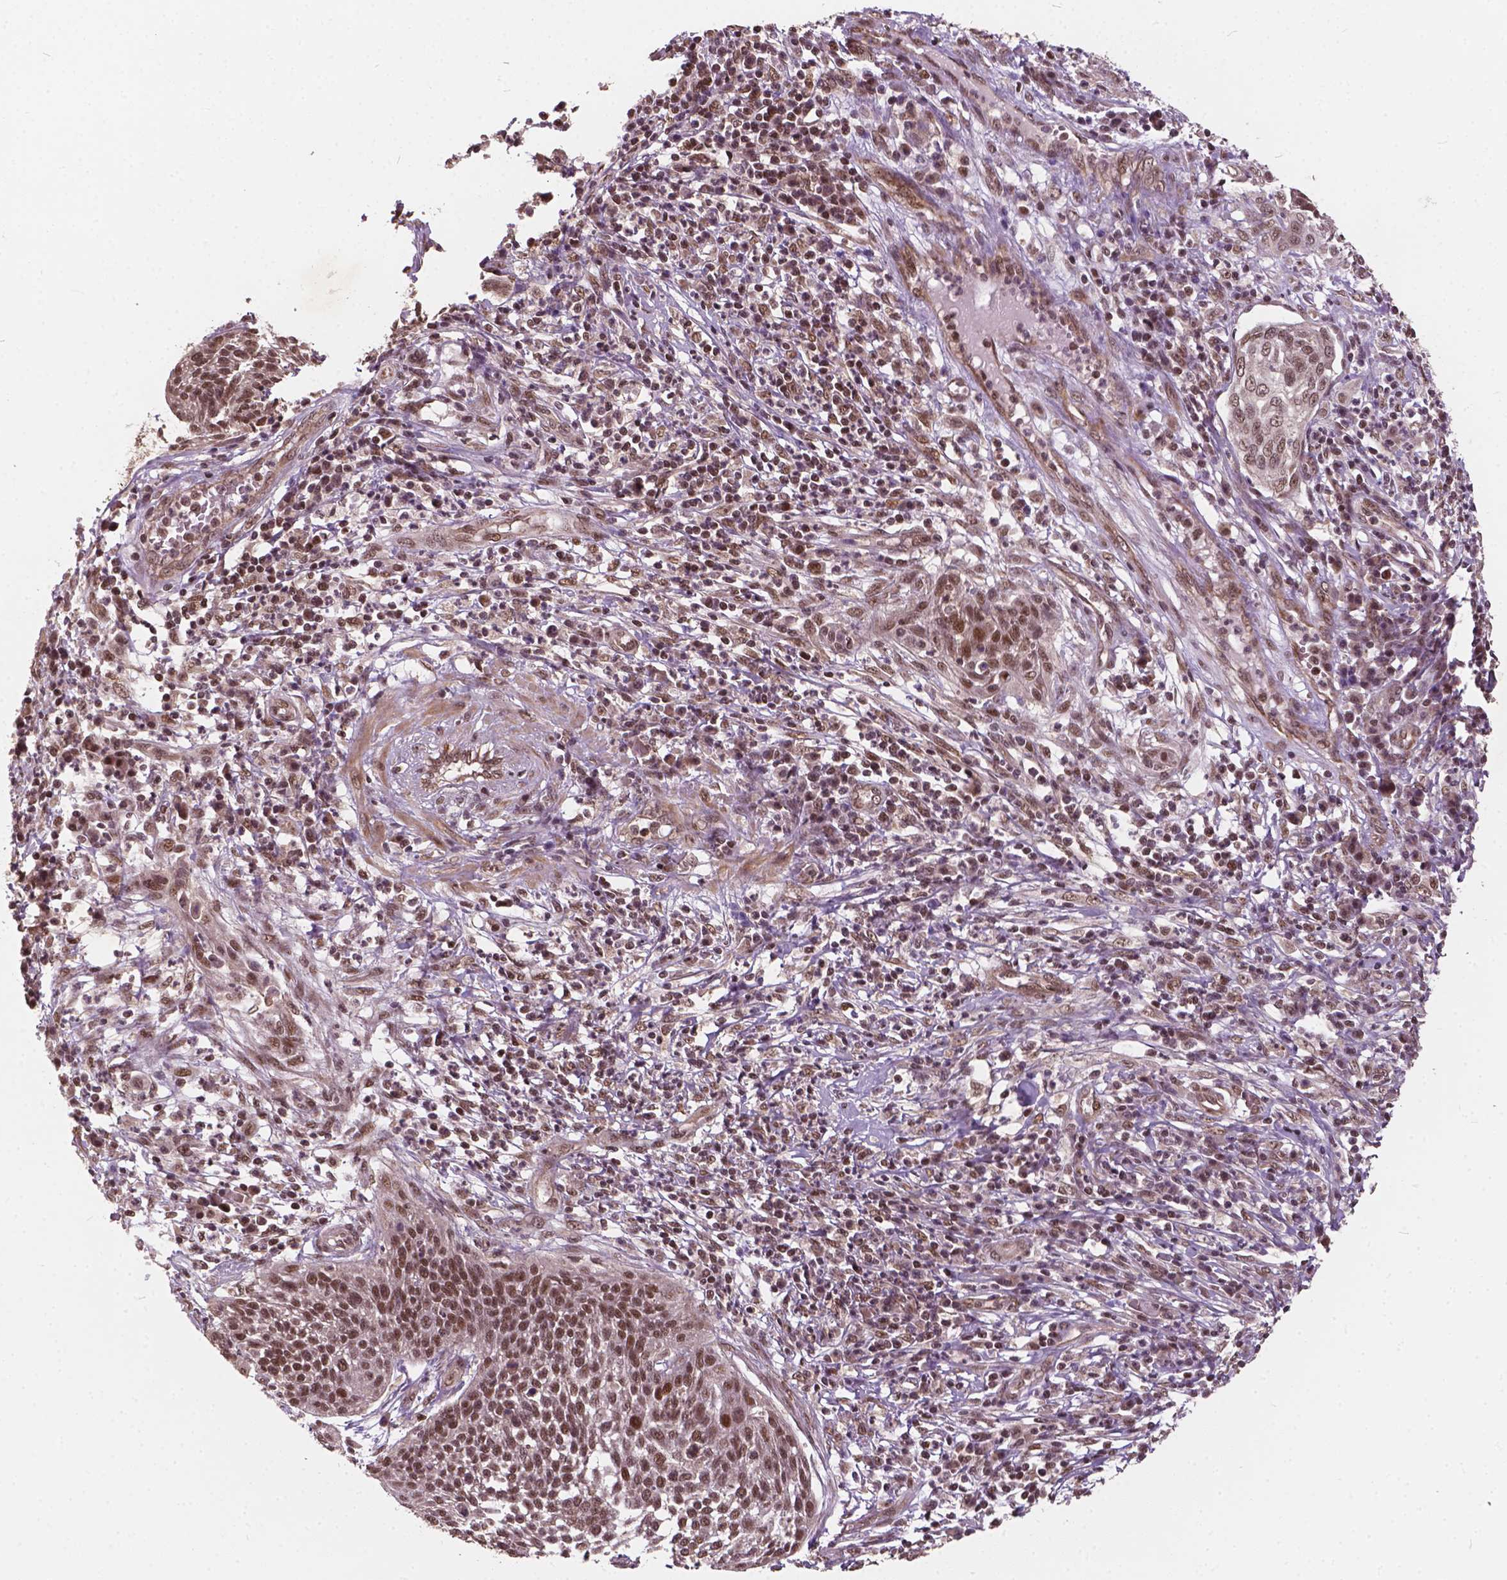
{"staining": {"intensity": "moderate", "quantity": ">75%", "location": "nuclear"}, "tissue": "cervical cancer", "cell_type": "Tumor cells", "image_type": "cancer", "snomed": [{"axis": "morphology", "description": "Squamous cell carcinoma, NOS"}, {"axis": "topography", "description": "Cervix"}], "caption": "Approximately >75% of tumor cells in cervical squamous cell carcinoma demonstrate moderate nuclear protein positivity as visualized by brown immunohistochemical staining.", "gene": "GPS2", "patient": {"sex": "female", "age": 34}}